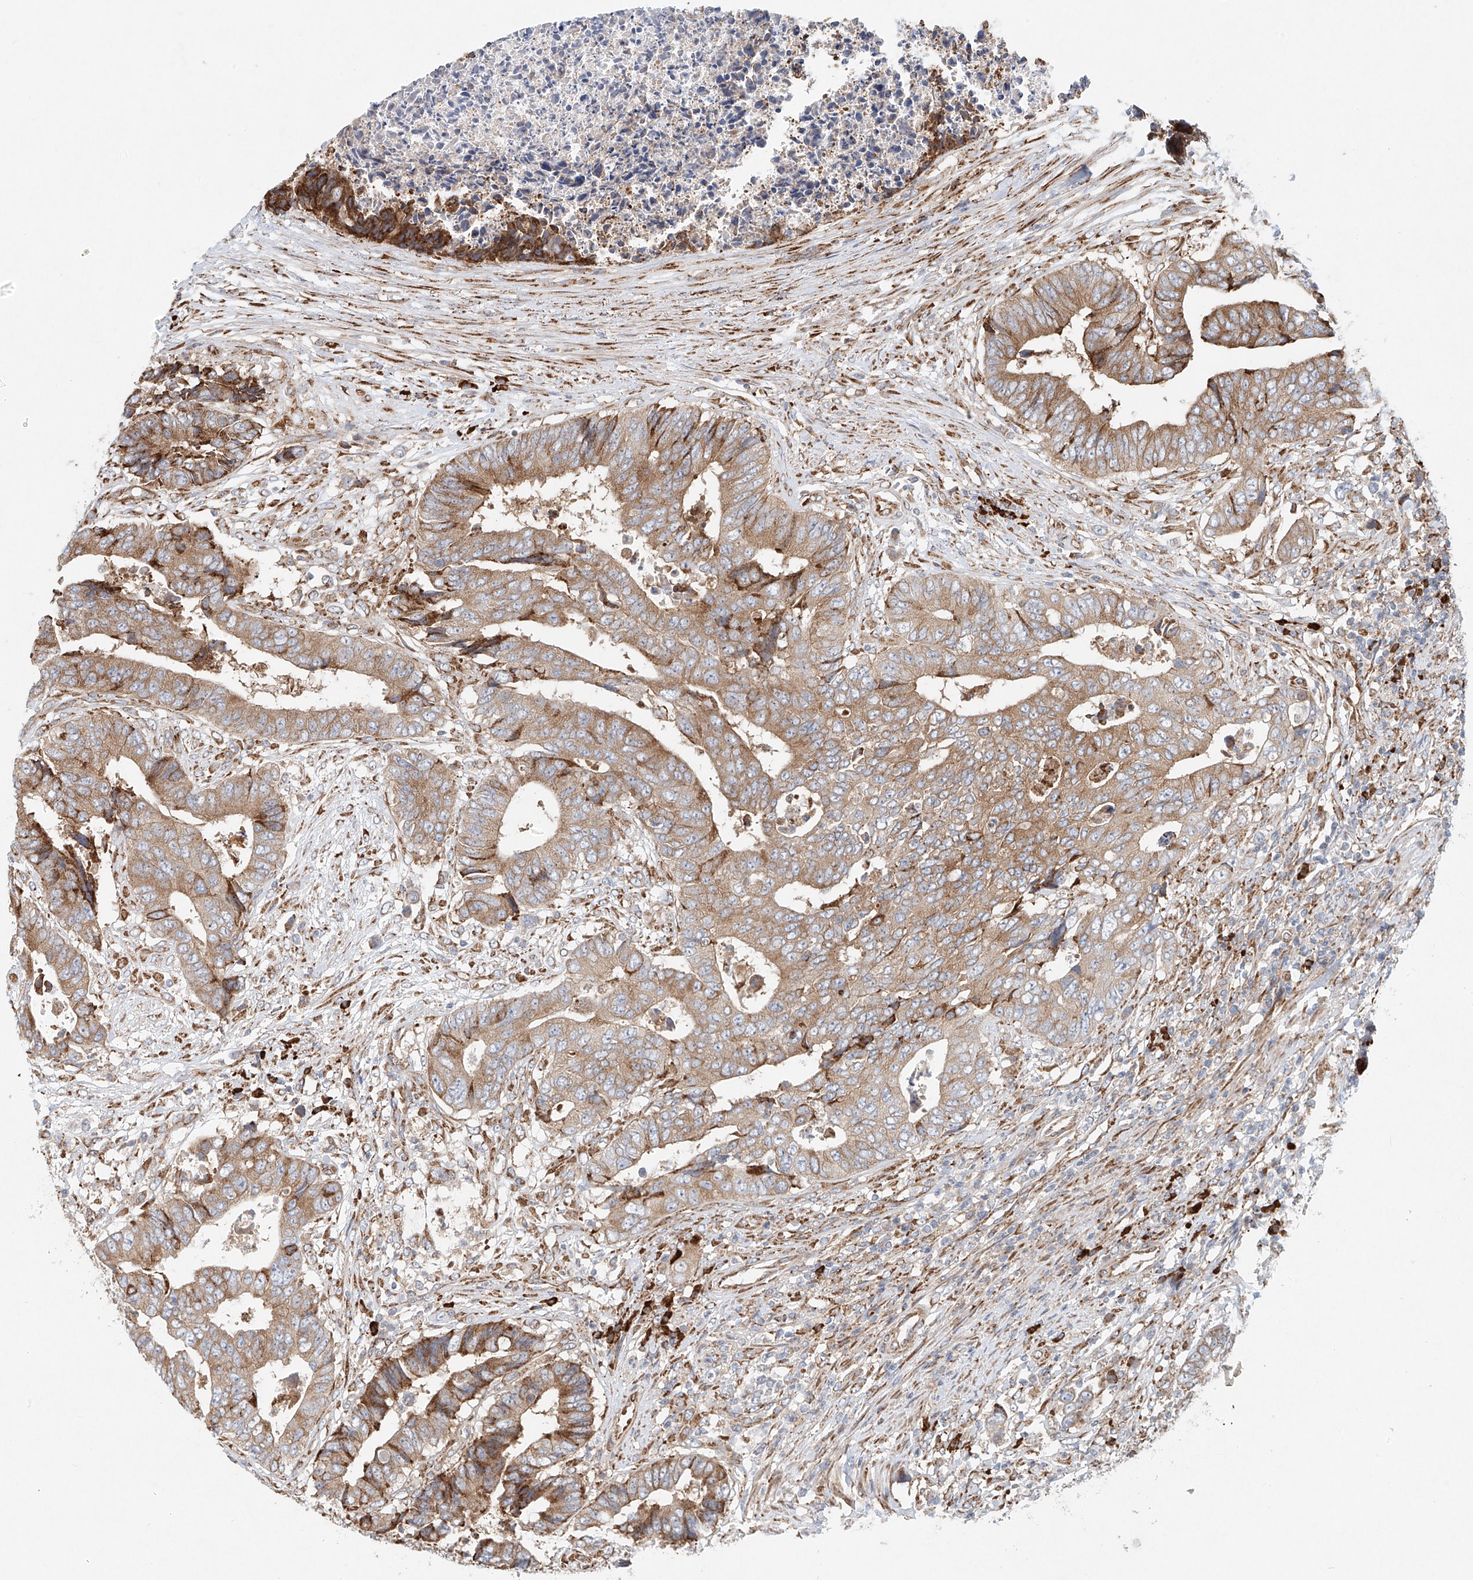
{"staining": {"intensity": "moderate", "quantity": ">75%", "location": "cytoplasmic/membranous"}, "tissue": "colorectal cancer", "cell_type": "Tumor cells", "image_type": "cancer", "snomed": [{"axis": "morphology", "description": "Adenocarcinoma, NOS"}, {"axis": "topography", "description": "Rectum"}], "caption": "The photomicrograph displays a brown stain indicating the presence of a protein in the cytoplasmic/membranous of tumor cells in colorectal adenocarcinoma. (DAB (3,3'-diaminobenzidine) IHC, brown staining for protein, blue staining for nuclei).", "gene": "EIPR1", "patient": {"sex": "male", "age": 84}}